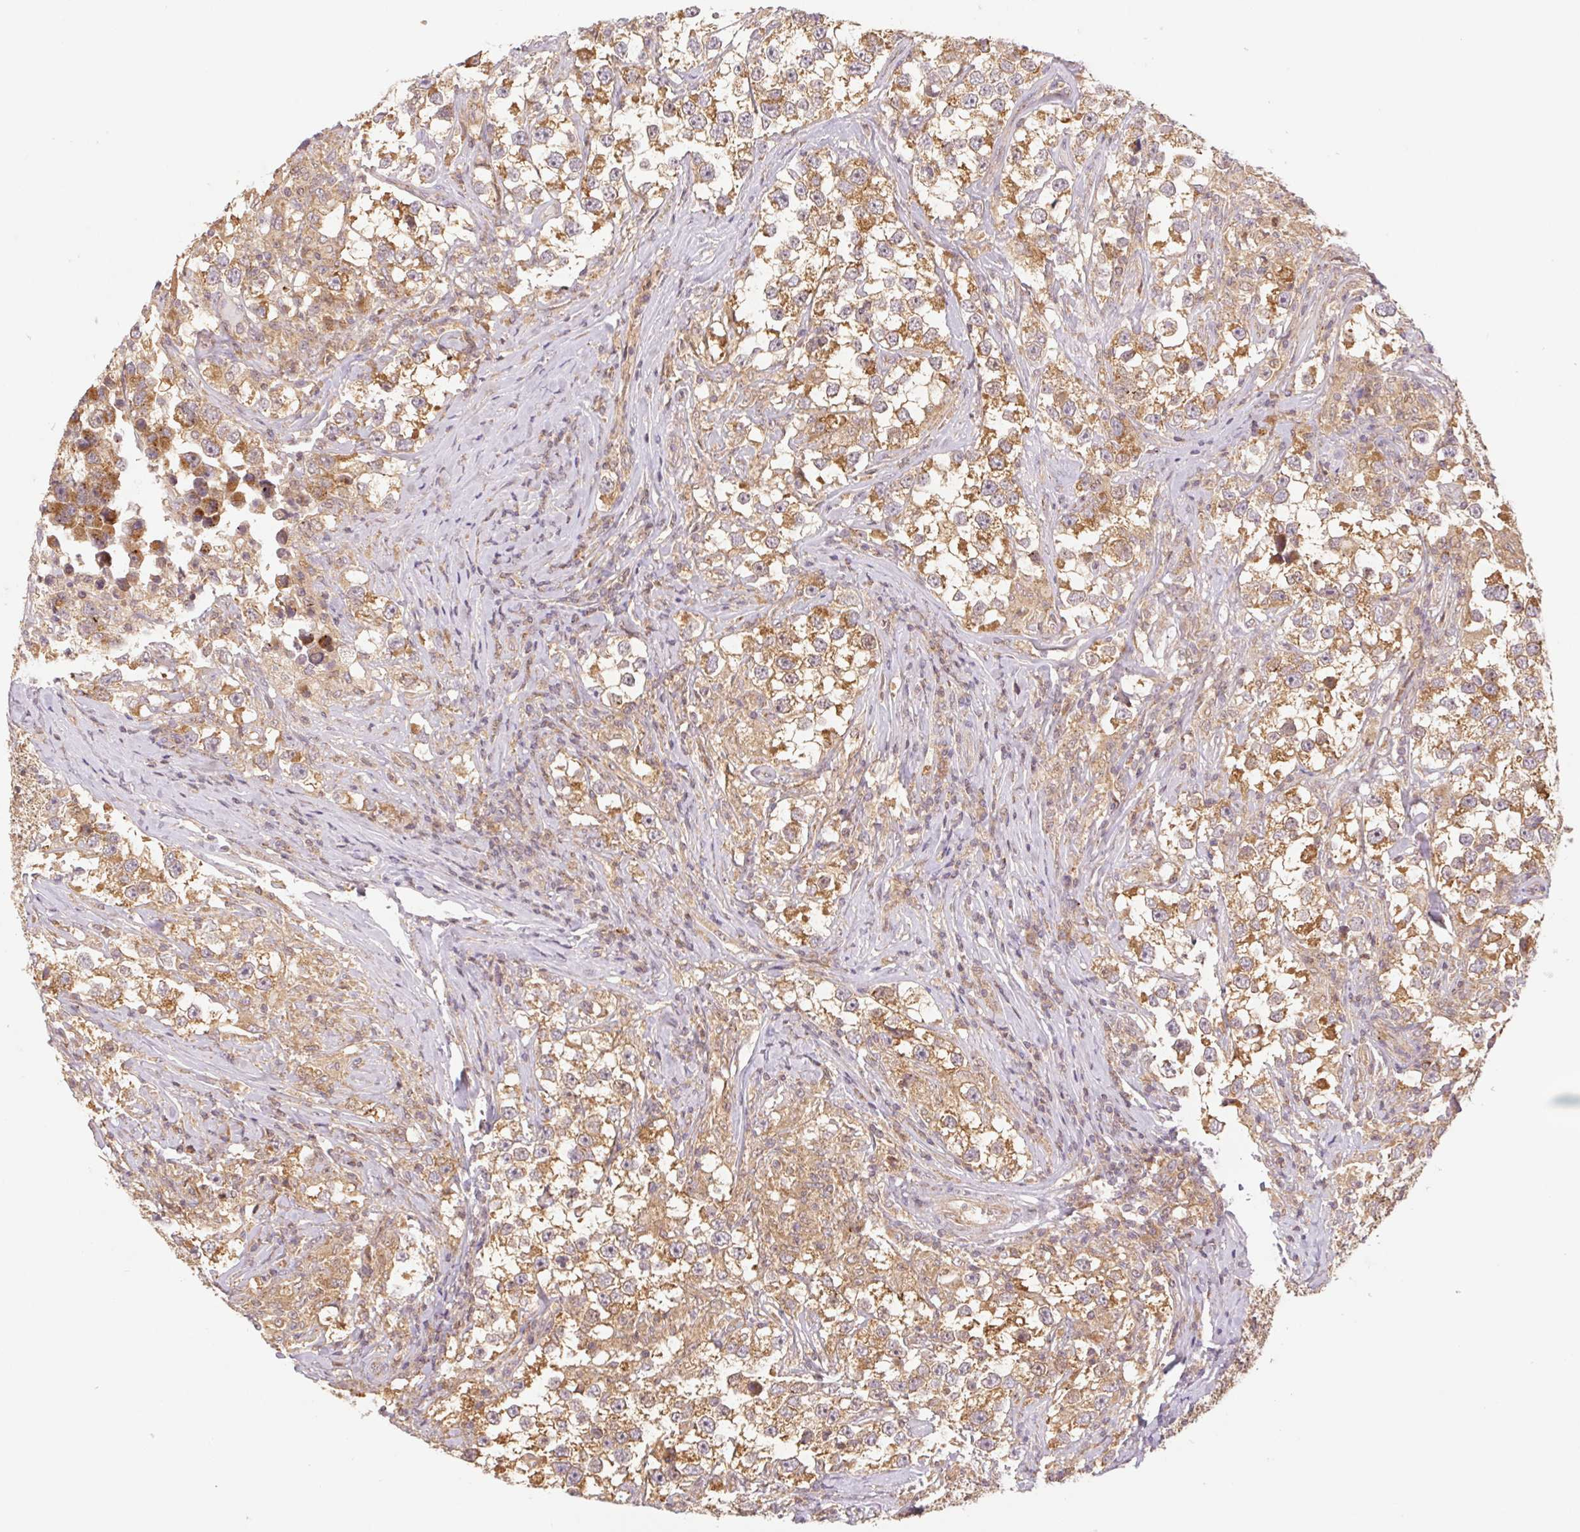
{"staining": {"intensity": "moderate", "quantity": ">75%", "location": "cytoplasmic/membranous"}, "tissue": "testis cancer", "cell_type": "Tumor cells", "image_type": "cancer", "snomed": [{"axis": "morphology", "description": "Seminoma, NOS"}, {"axis": "topography", "description": "Testis"}], "caption": "Testis cancer stained with IHC shows moderate cytoplasmic/membranous positivity in approximately >75% of tumor cells.", "gene": "MTHFD1", "patient": {"sex": "male", "age": 46}}